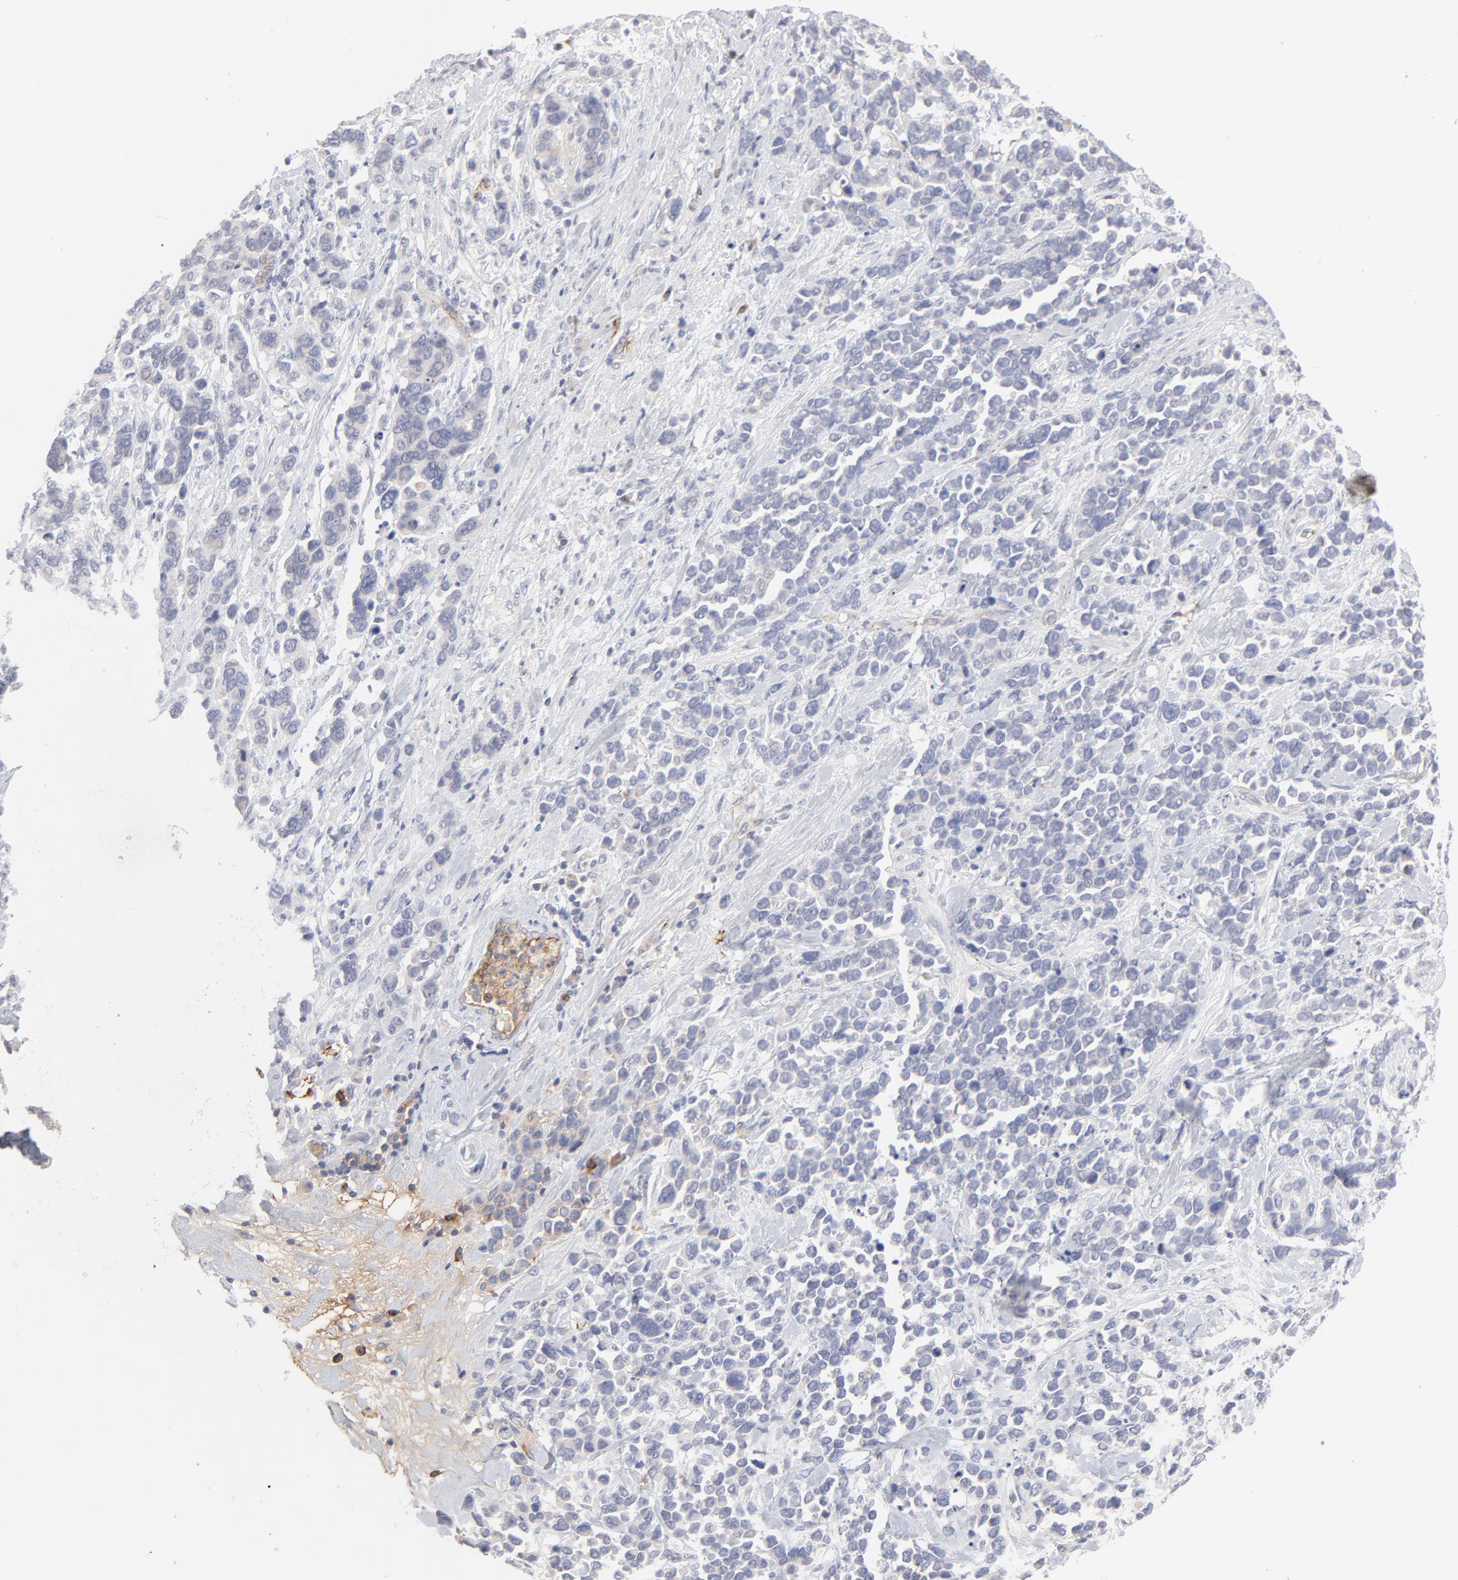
{"staining": {"intensity": "negative", "quantity": "none", "location": "none"}, "tissue": "stomach cancer", "cell_type": "Tumor cells", "image_type": "cancer", "snomed": [{"axis": "morphology", "description": "Adenocarcinoma, NOS"}, {"axis": "topography", "description": "Stomach, upper"}], "caption": "A high-resolution photomicrograph shows IHC staining of adenocarcinoma (stomach), which displays no significant expression in tumor cells.", "gene": "CCR3", "patient": {"sex": "male", "age": 71}}